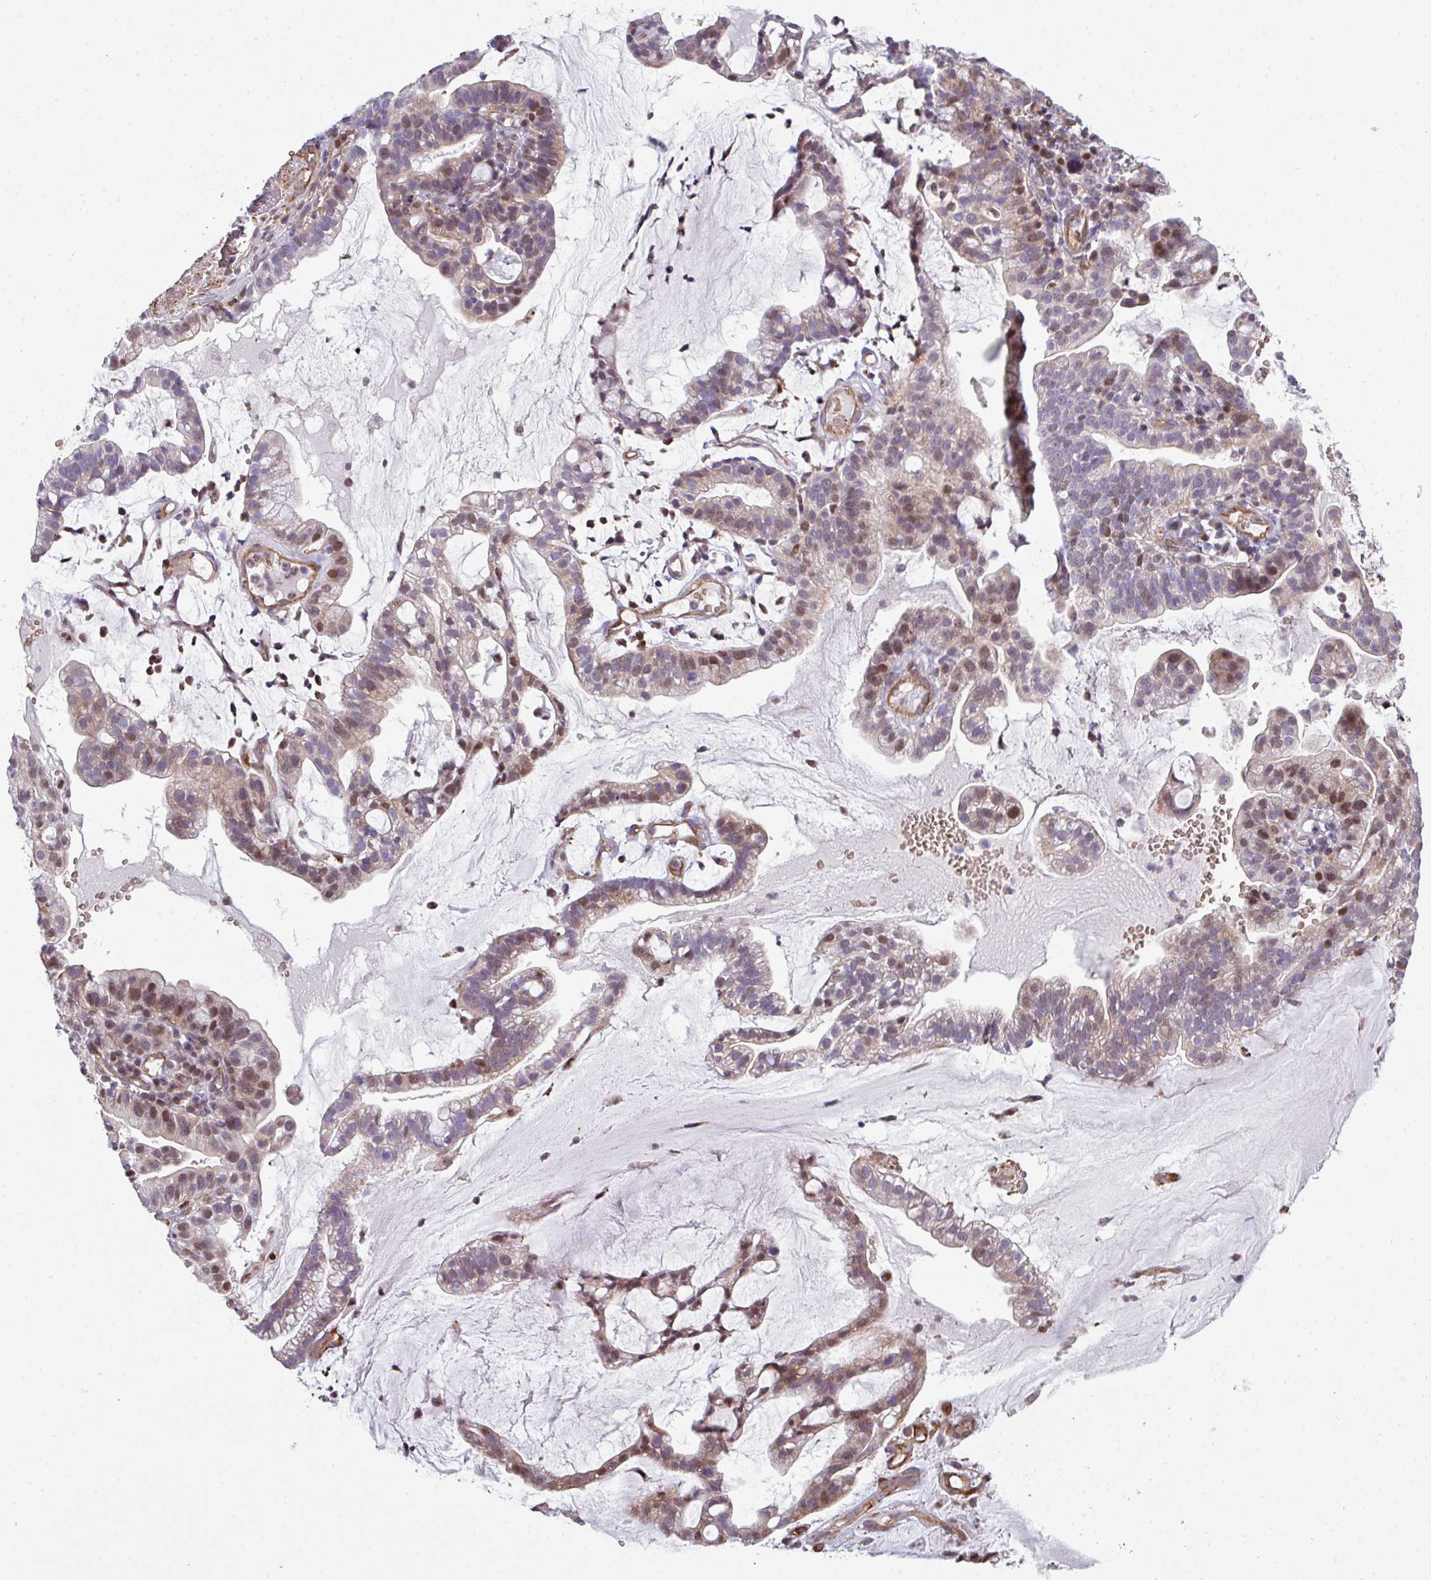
{"staining": {"intensity": "moderate", "quantity": "<25%", "location": "nuclear"}, "tissue": "cervical cancer", "cell_type": "Tumor cells", "image_type": "cancer", "snomed": [{"axis": "morphology", "description": "Adenocarcinoma, NOS"}, {"axis": "topography", "description": "Cervix"}], "caption": "Cervical cancer (adenocarcinoma) stained with IHC shows moderate nuclear expression in about <25% of tumor cells. The staining was performed using DAB (3,3'-diaminobenzidine), with brown indicating positive protein expression. Nuclei are stained blue with hematoxylin.", "gene": "ANO9", "patient": {"sex": "female", "age": 41}}